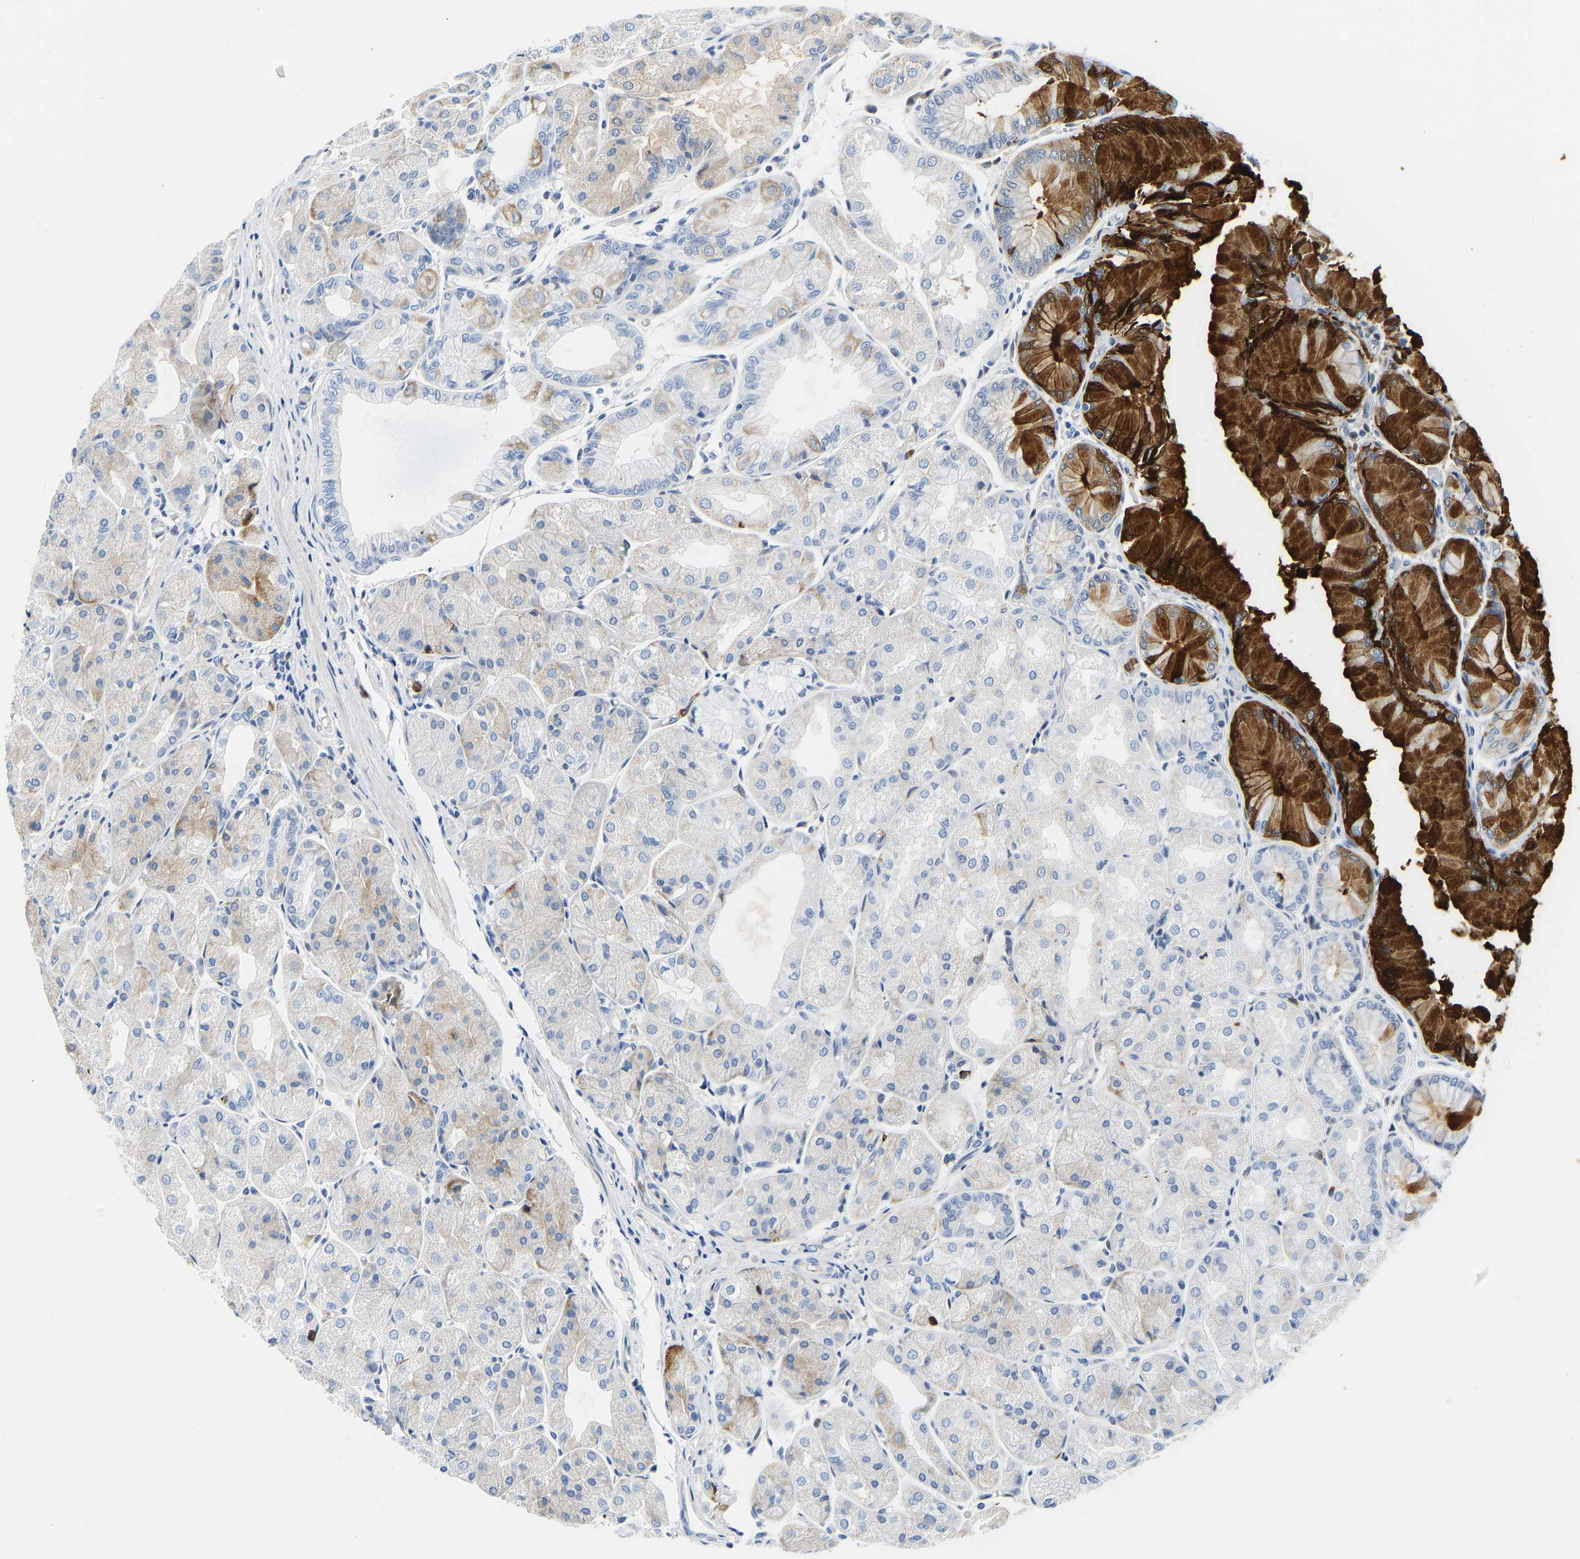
{"staining": {"intensity": "strong", "quantity": "<25%", "location": "cytoplasmic/membranous"}, "tissue": "stomach", "cell_type": "Glandular cells", "image_type": "normal", "snomed": [{"axis": "morphology", "description": "Normal tissue, NOS"}, {"axis": "topography", "description": "Stomach, upper"}], "caption": "High-magnification brightfield microscopy of unremarkable stomach stained with DAB (3,3'-diaminobenzidine) (brown) and counterstained with hematoxylin (blue). glandular cells exhibit strong cytoplasmic/membranous staining is seen in about<25% of cells. (Brightfield microscopy of DAB IHC at high magnification).", "gene": "HDAC5", "patient": {"sex": "male", "age": 72}}